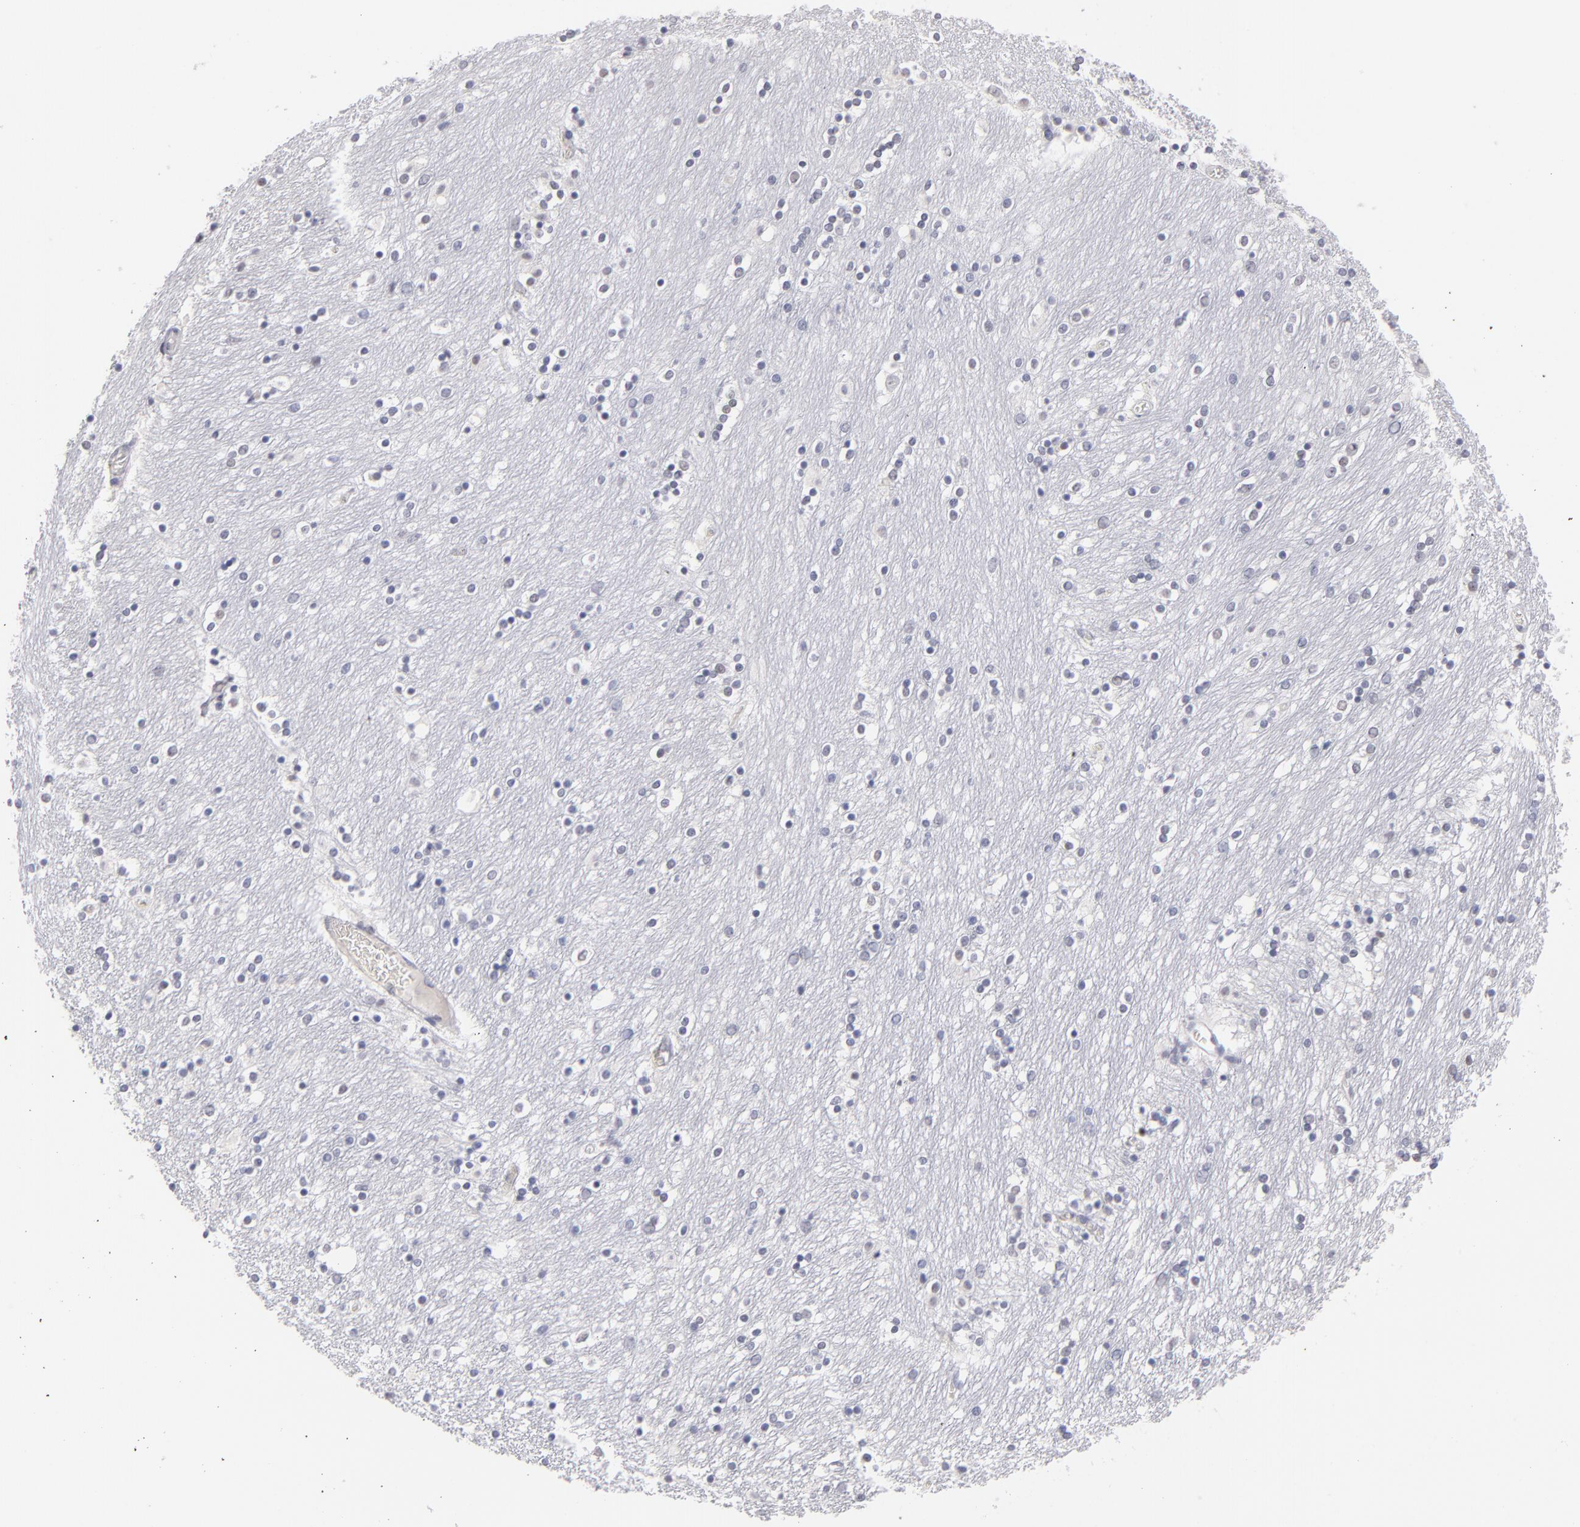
{"staining": {"intensity": "weak", "quantity": "25%-75%", "location": "nuclear"}, "tissue": "caudate", "cell_type": "Glial cells", "image_type": "normal", "snomed": [{"axis": "morphology", "description": "Normal tissue, NOS"}, {"axis": "topography", "description": "Lateral ventricle wall"}], "caption": "Brown immunohistochemical staining in normal human caudate reveals weak nuclear staining in approximately 25%-75% of glial cells.", "gene": "TEX11", "patient": {"sex": "female", "age": 54}}